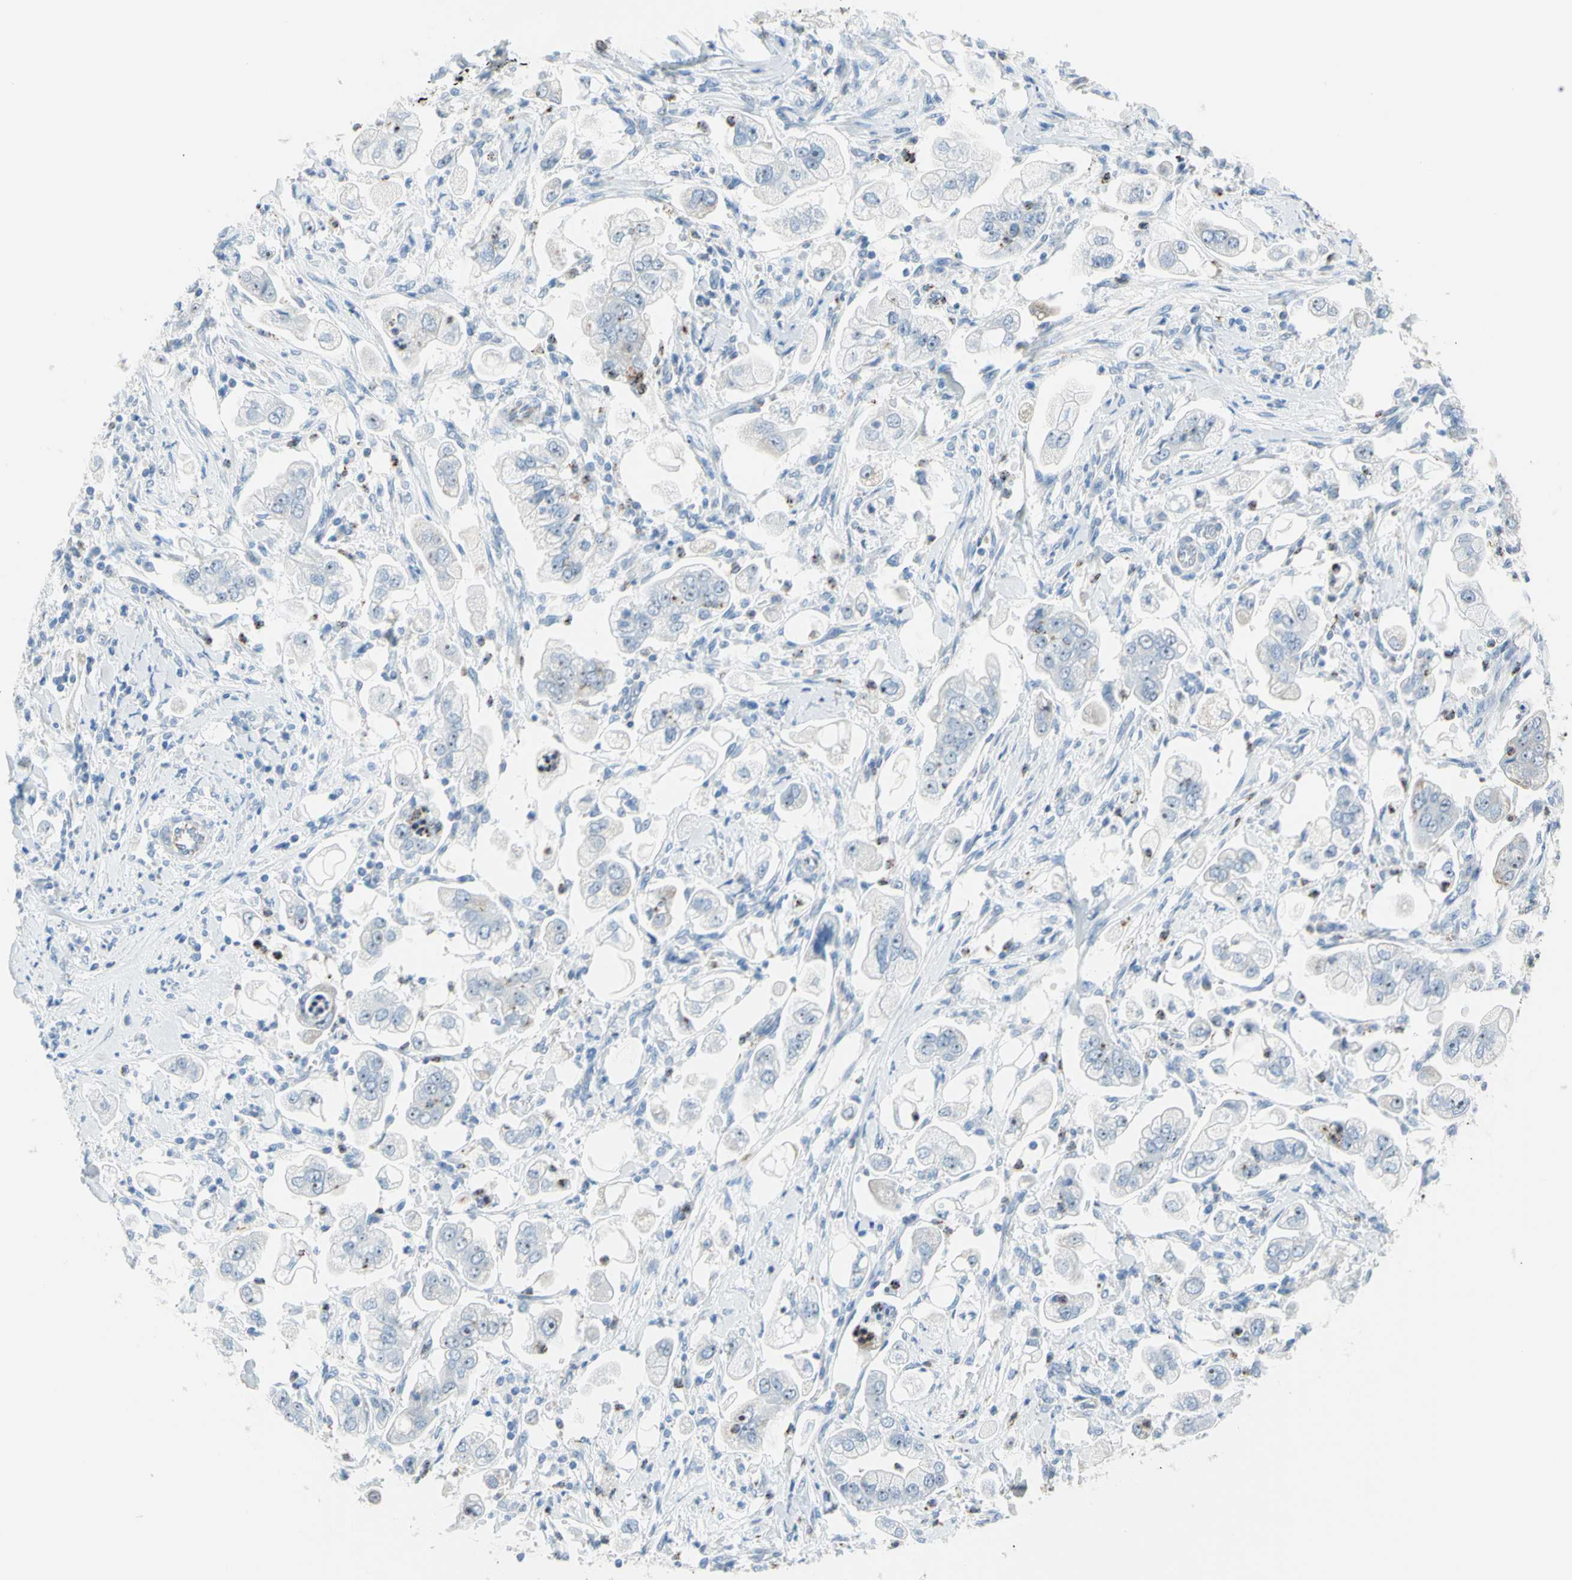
{"staining": {"intensity": "weak", "quantity": "<25%", "location": "nuclear"}, "tissue": "stomach cancer", "cell_type": "Tumor cells", "image_type": "cancer", "snomed": [{"axis": "morphology", "description": "Adenocarcinoma, NOS"}, {"axis": "topography", "description": "Stomach"}], "caption": "Image shows no protein staining in tumor cells of stomach cancer tissue. (DAB (3,3'-diaminobenzidine) immunohistochemistry with hematoxylin counter stain).", "gene": "CYSLTR1", "patient": {"sex": "male", "age": 62}}